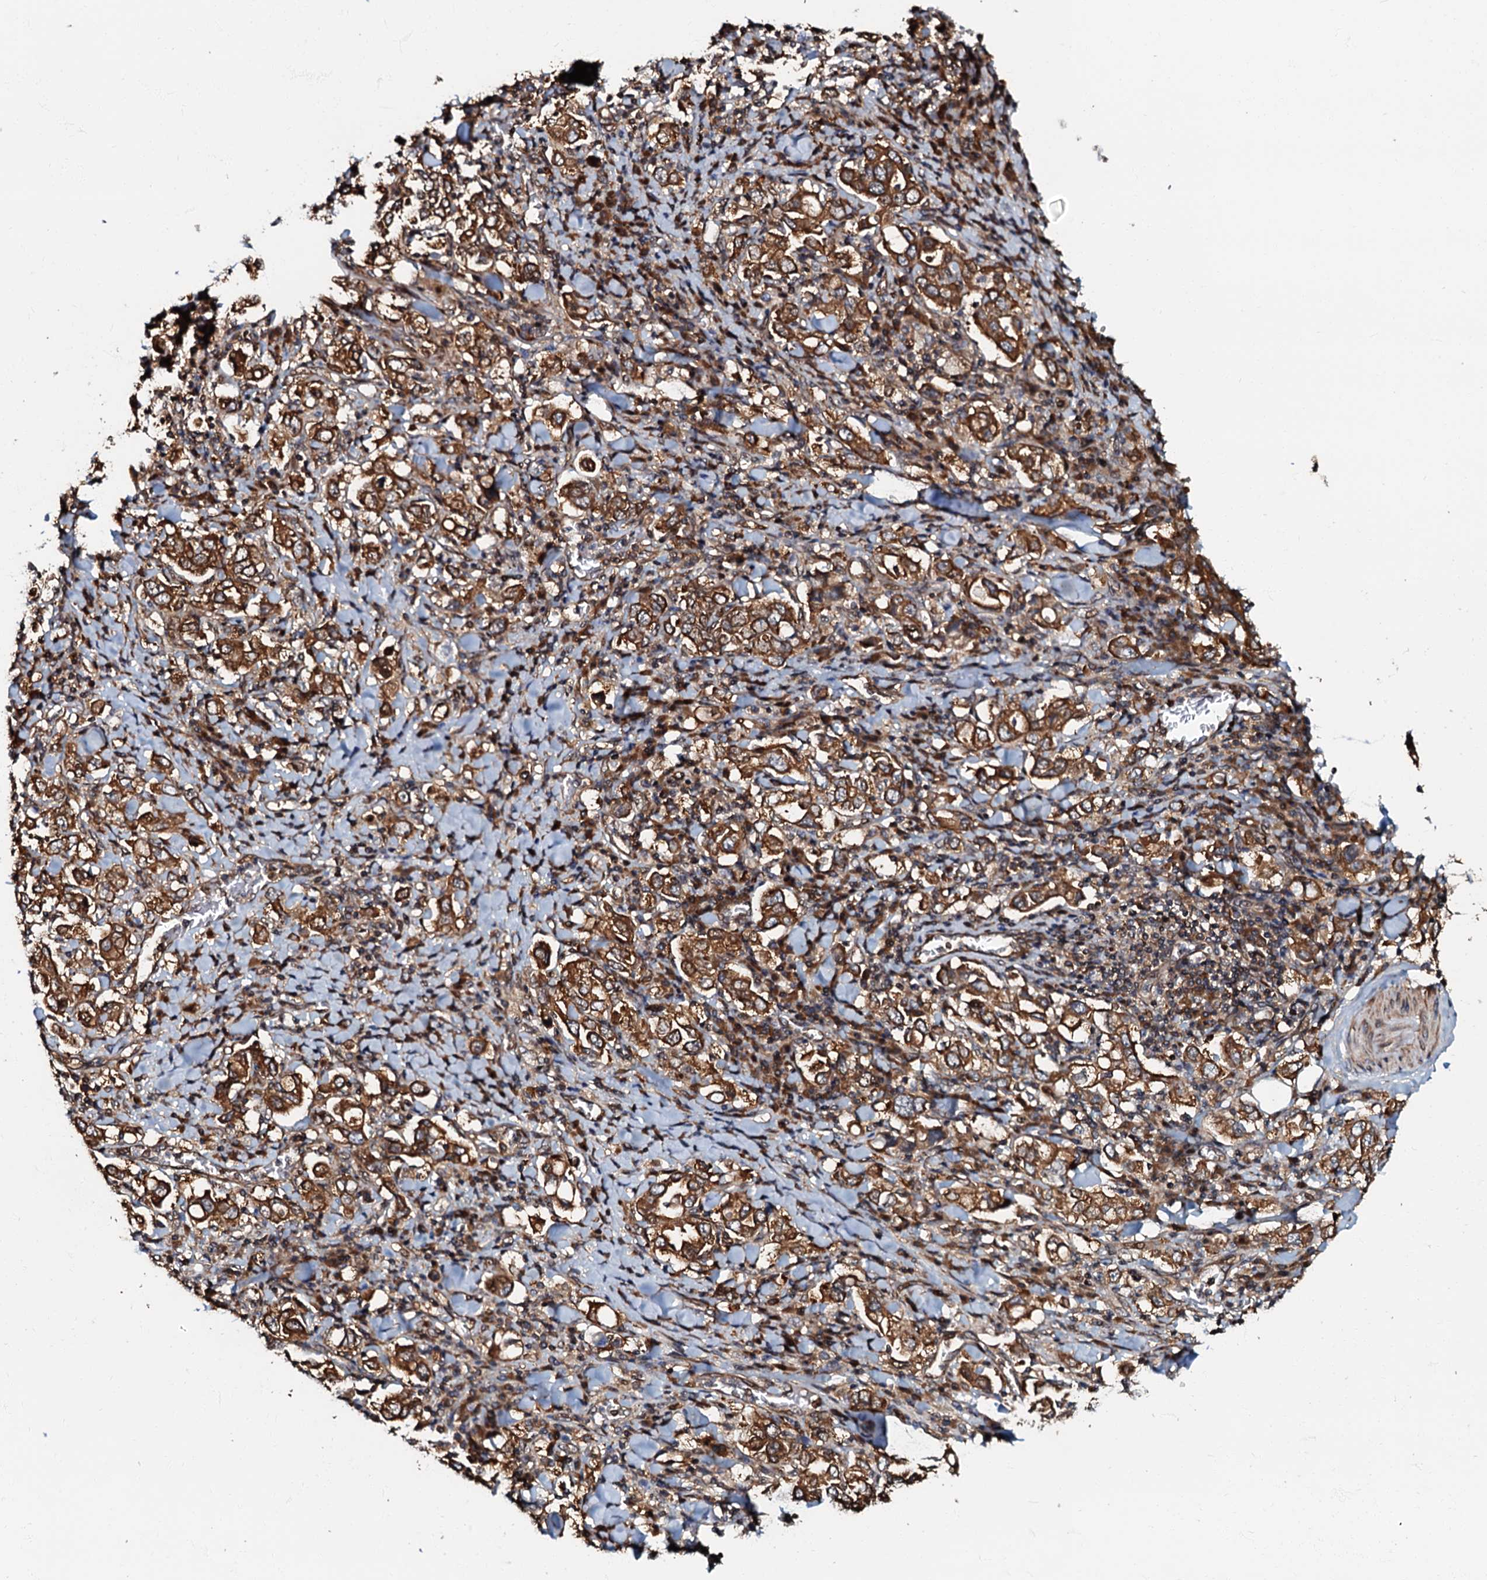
{"staining": {"intensity": "strong", "quantity": ">75%", "location": "cytoplasmic/membranous"}, "tissue": "stomach cancer", "cell_type": "Tumor cells", "image_type": "cancer", "snomed": [{"axis": "morphology", "description": "Adenocarcinoma, NOS"}, {"axis": "topography", "description": "Stomach, upper"}], "caption": "Strong cytoplasmic/membranous positivity is present in approximately >75% of tumor cells in adenocarcinoma (stomach).", "gene": "OSBP", "patient": {"sex": "male", "age": 62}}